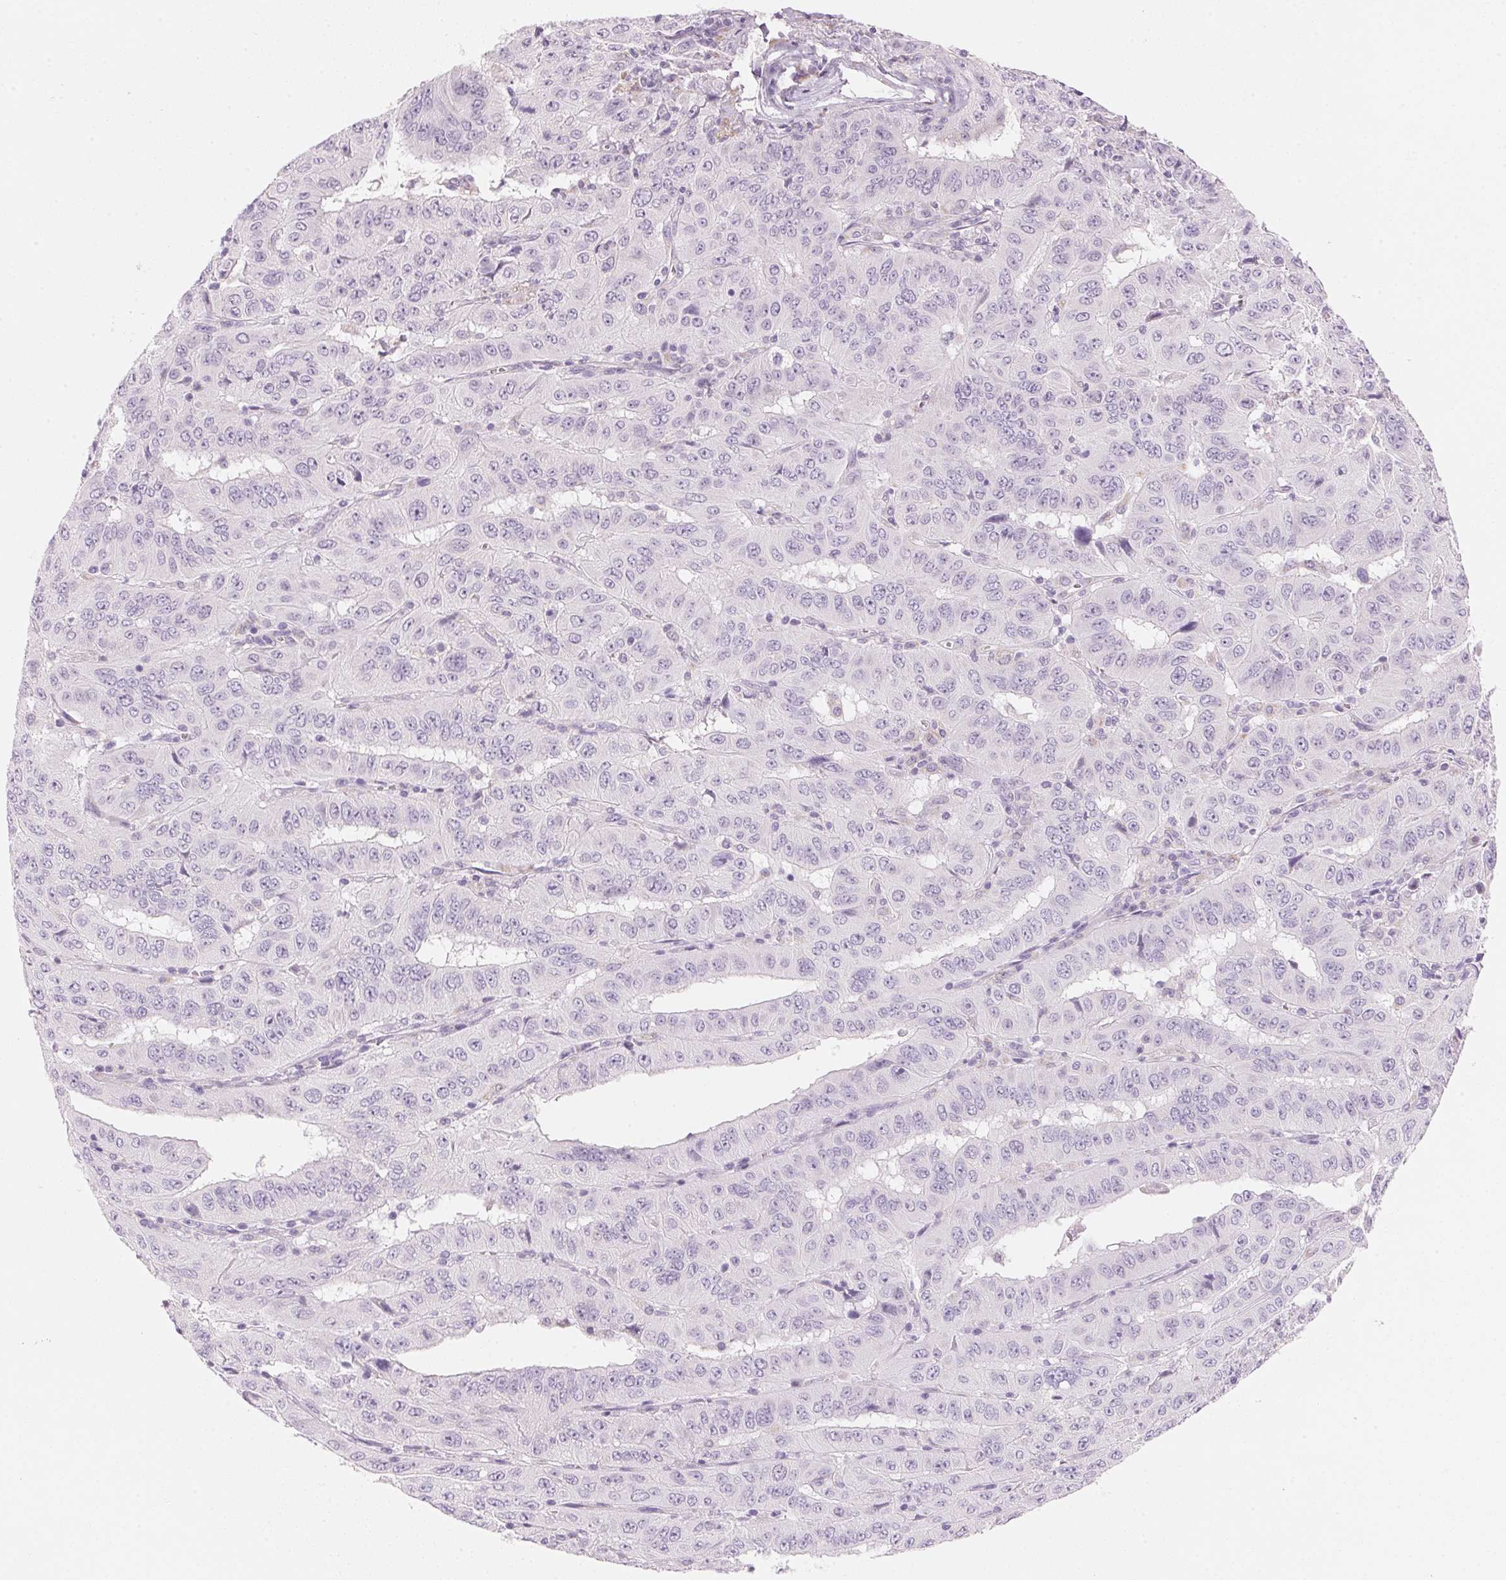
{"staining": {"intensity": "negative", "quantity": "none", "location": "none"}, "tissue": "pancreatic cancer", "cell_type": "Tumor cells", "image_type": "cancer", "snomed": [{"axis": "morphology", "description": "Adenocarcinoma, NOS"}, {"axis": "topography", "description": "Pancreas"}], "caption": "The immunohistochemistry (IHC) image has no significant positivity in tumor cells of adenocarcinoma (pancreatic) tissue.", "gene": "HOXB13", "patient": {"sex": "male", "age": 63}}